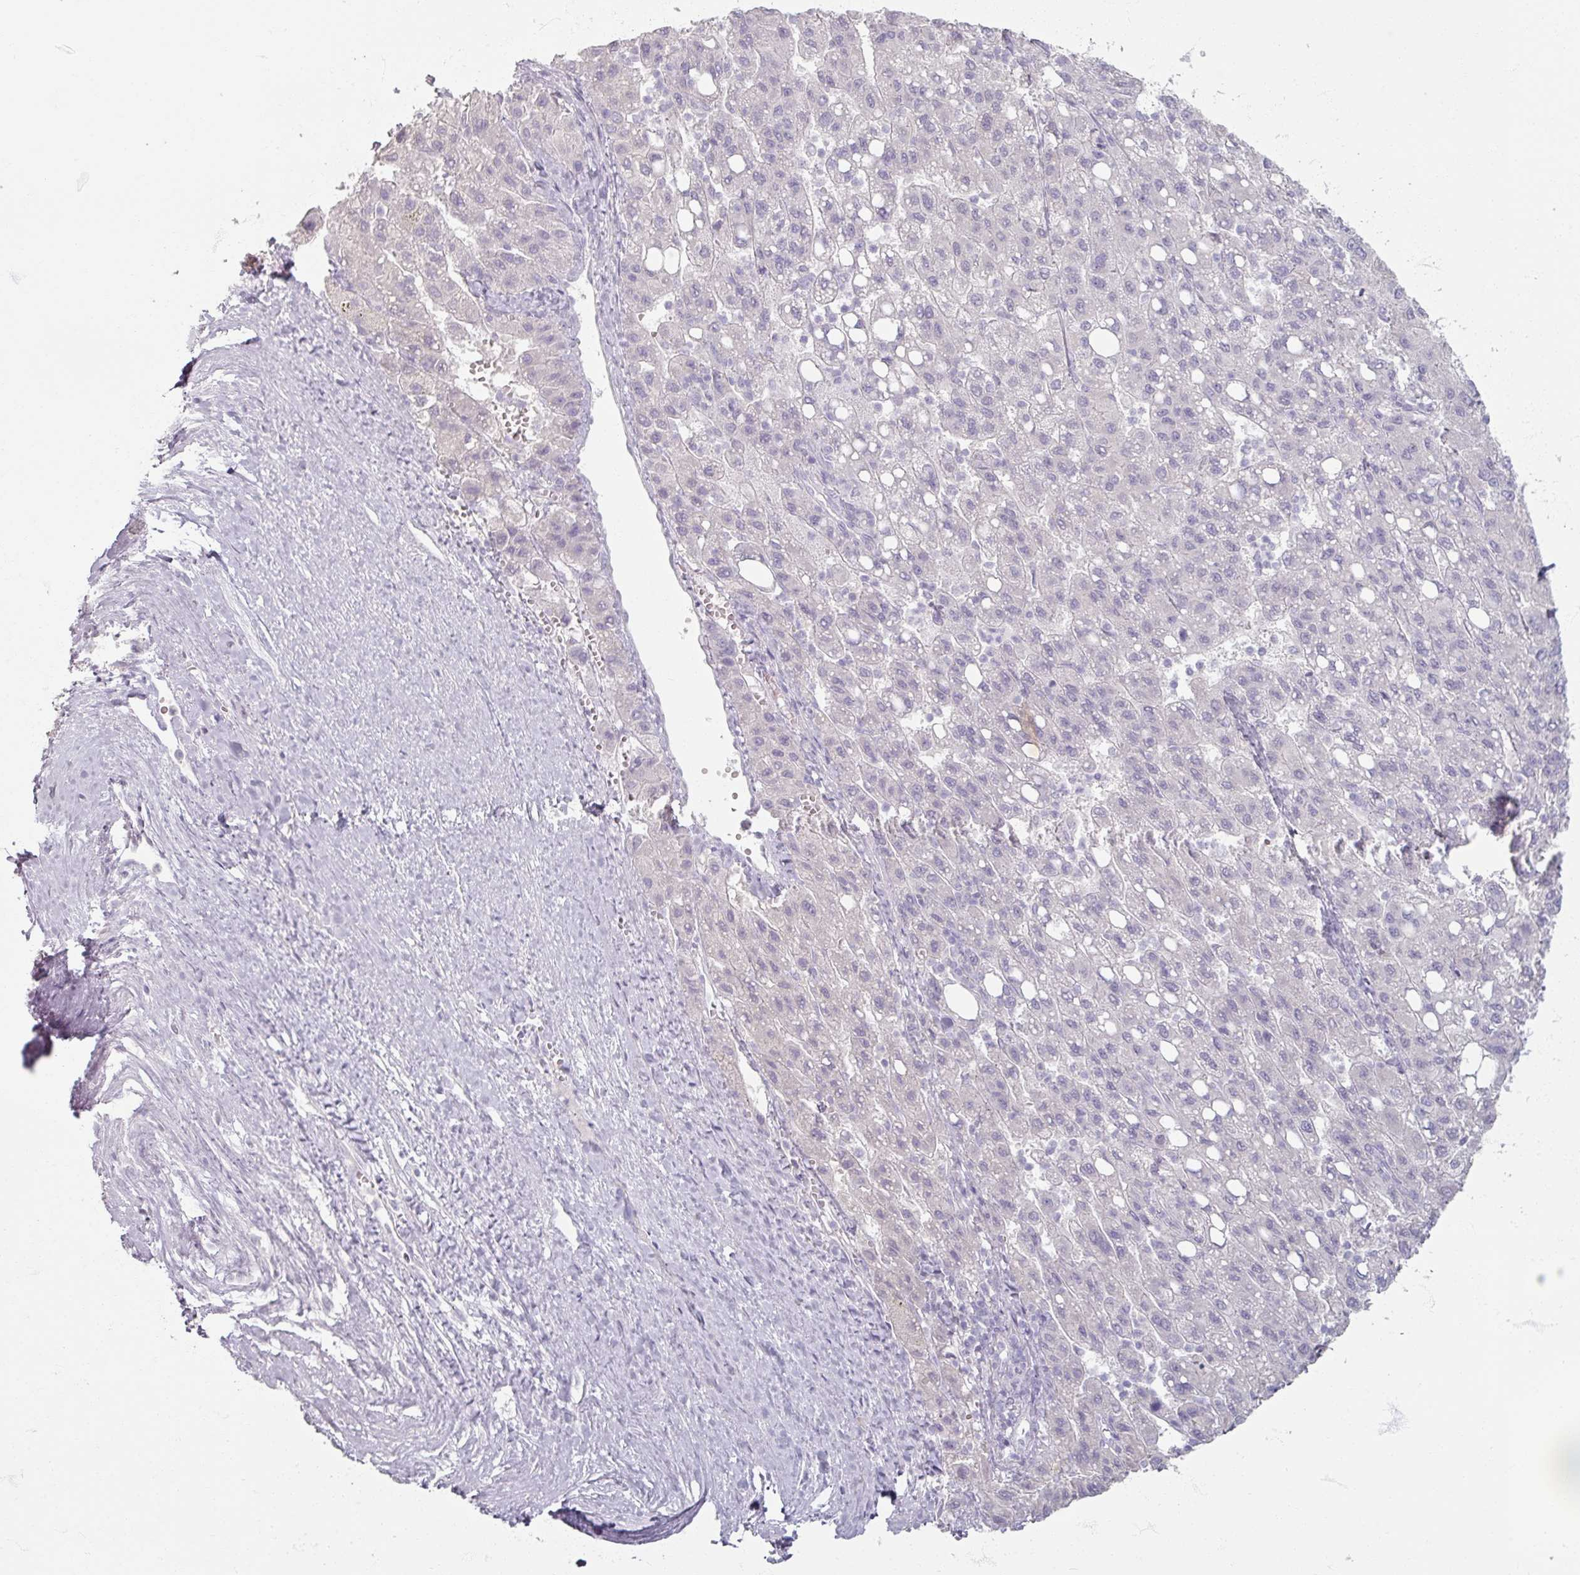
{"staining": {"intensity": "negative", "quantity": "none", "location": "none"}, "tissue": "liver cancer", "cell_type": "Tumor cells", "image_type": "cancer", "snomed": [{"axis": "morphology", "description": "Carcinoma, Hepatocellular, NOS"}, {"axis": "topography", "description": "Liver"}], "caption": "DAB immunohistochemical staining of liver cancer reveals no significant positivity in tumor cells.", "gene": "TG", "patient": {"sex": "female", "age": 82}}